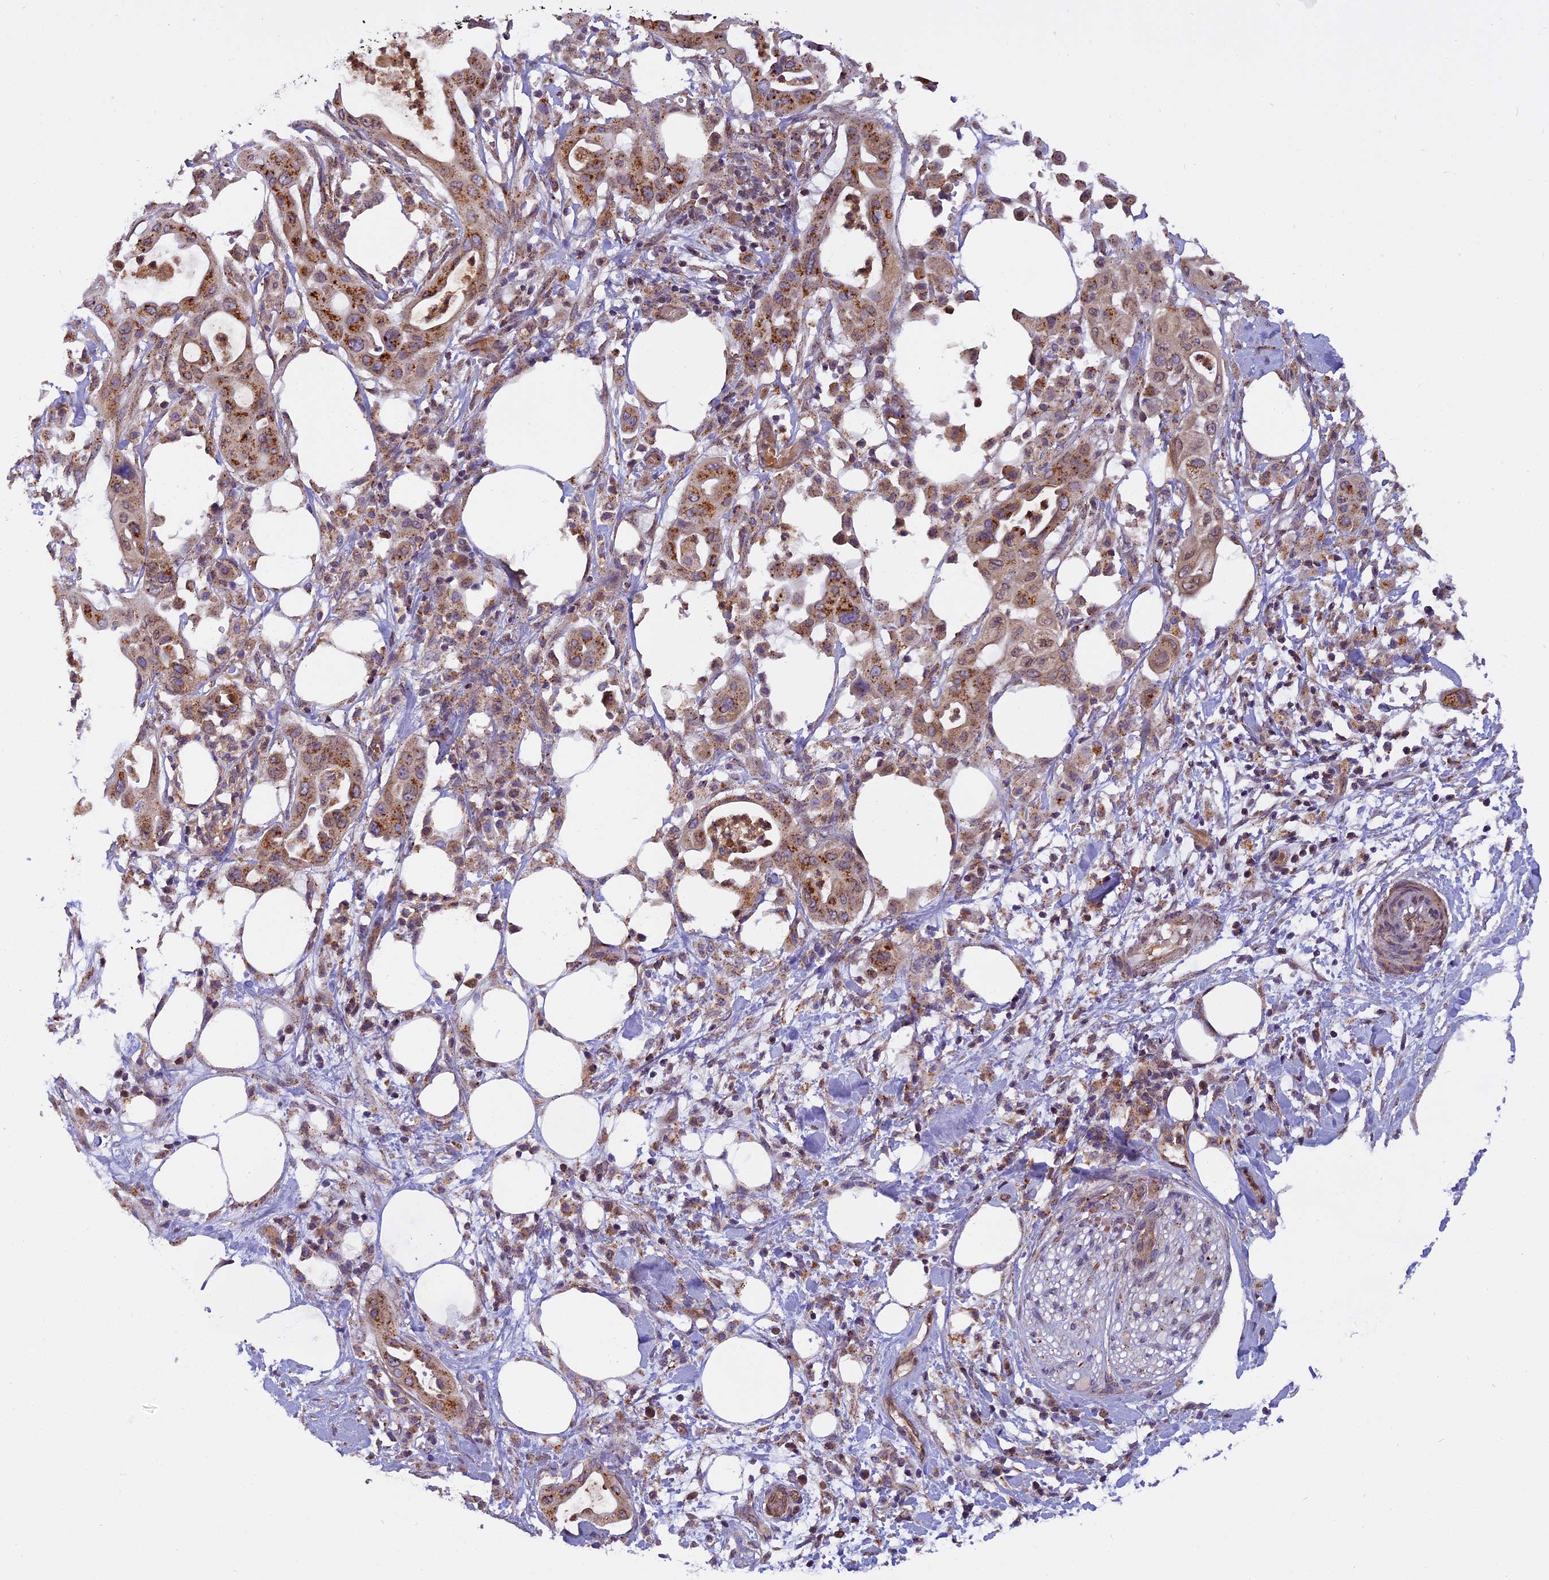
{"staining": {"intensity": "moderate", "quantity": ">75%", "location": "cytoplasmic/membranous"}, "tissue": "pancreatic cancer", "cell_type": "Tumor cells", "image_type": "cancer", "snomed": [{"axis": "morphology", "description": "Adenocarcinoma, NOS"}, {"axis": "topography", "description": "Pancreas"}], "caption": "A brown stain shows moderate cytoplasmic/membranous positivity of a protein in pancreatic cancer tumor cells. Using DAB (brown) and hematoxylin (blue) stains, captured at high magnification using brightfield microscopy.", "gene": "CHMP2A", "patient": {"sex": "male", "age": 68}}